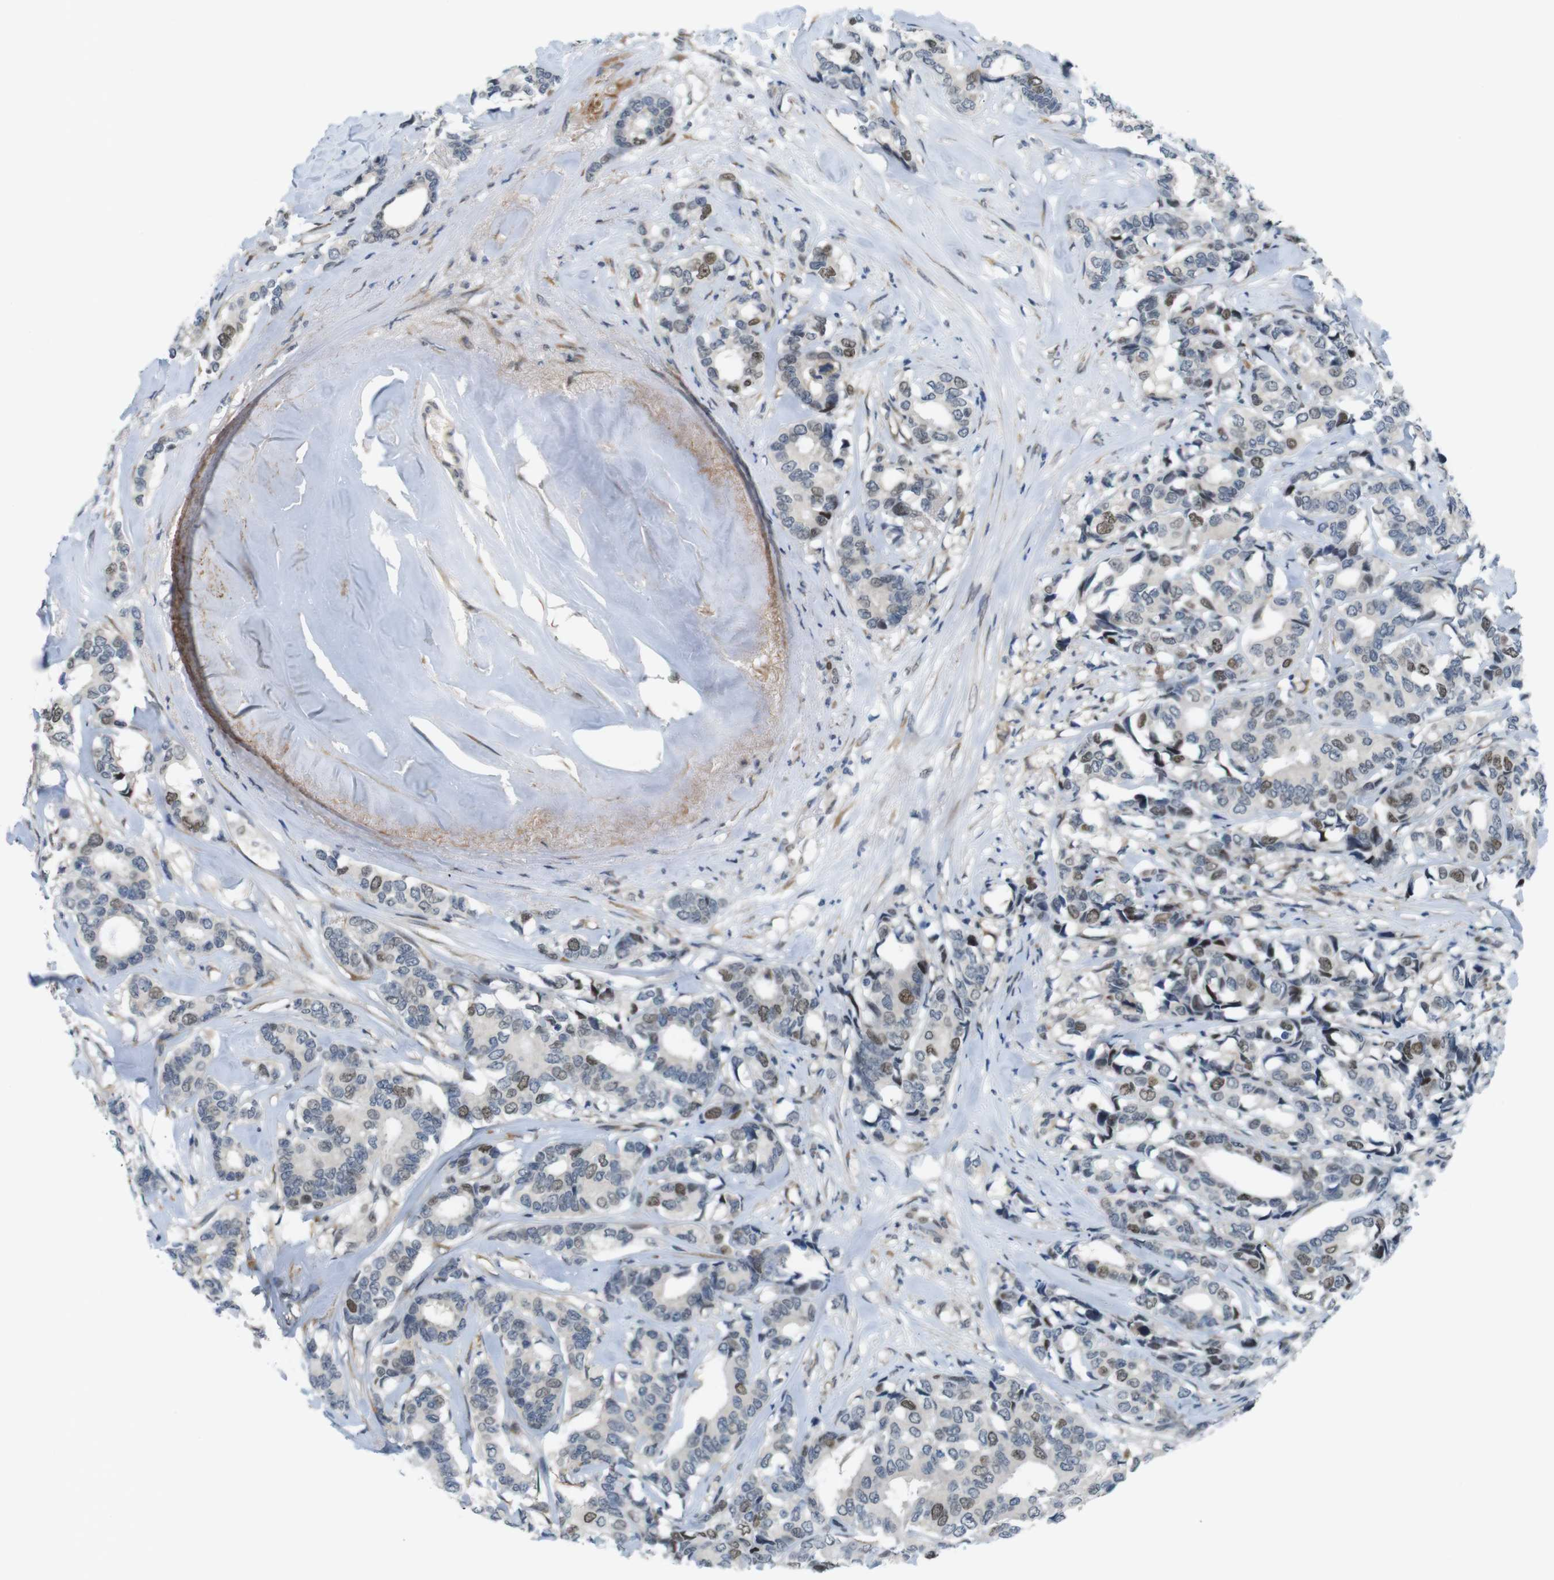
{"staining": {"intensity": "weak", "quantity": "25%-75%", "location": "nuclear"}, "tissue": "breast cancer", "cell_type": "Tumor cells", "image_type": "cancer", "snomed": [{"axis": "morphology", "description": "Duct carcinoma"}, {"axis": "topography", "description": "Breast"}], "caption": "Tumor cells show weak nuclear positivity in approximately 25%-75% of cells in intraductal carcinoma (breast).", "gene": "SMCO2", "patient": {"sex": "female", "age": 87}}